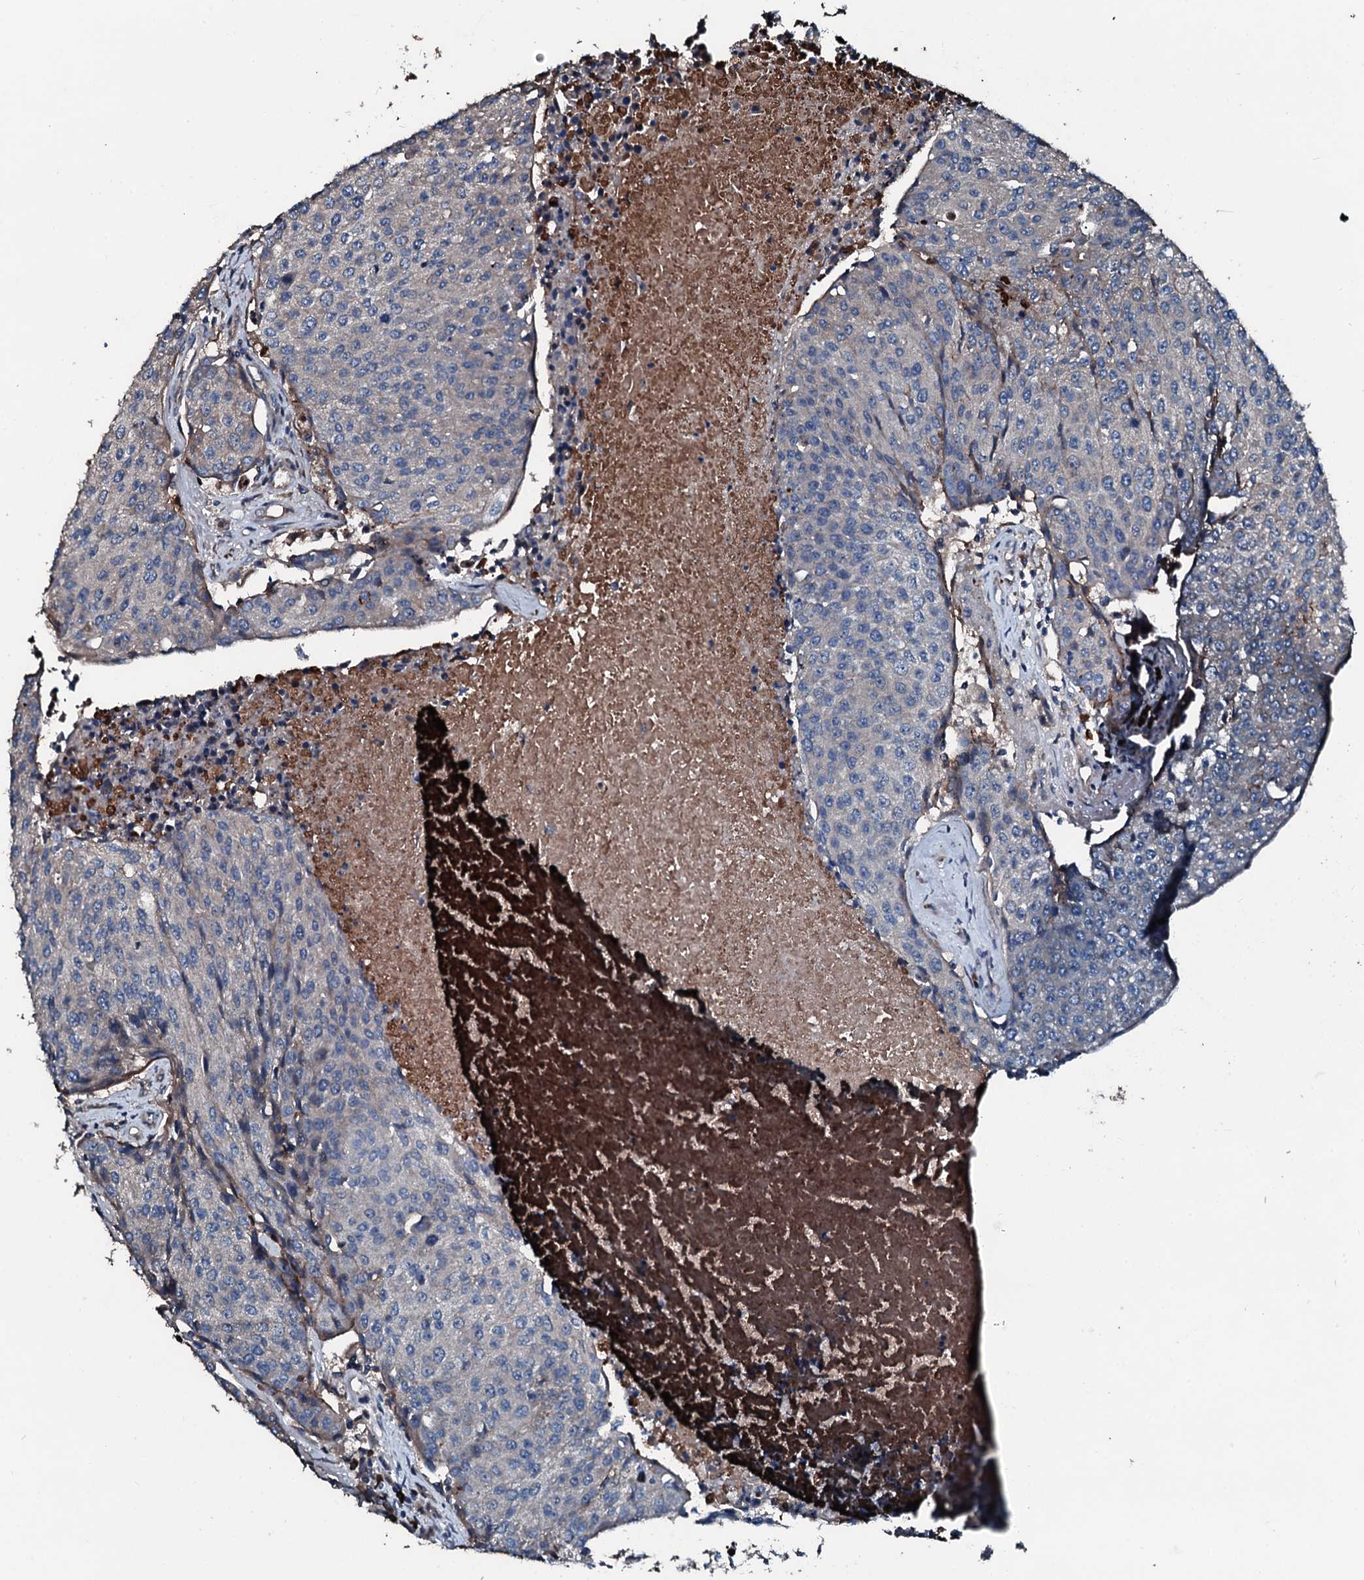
{"staining": {"intensity": "moderate", "quantity": "<25%", "location": "cytoplasmic/membranous"}, "tissue": "urothelial cancer", "cell_type": "Tumor cells", "image_type": "cancer", "snomed": [{"axis": "morphology", "description": "Urothelial carcinoma, High grade"}, {"axis": "topography", "description": "Urinary bladder"}], "caption": "Human urothelial cancer stained with a brown dye demonstrates moderate cytoplasmic/membranous positive positivity in about <25% of tumor cells.", "gene": "AARS1", "patient": {"sex": "female", "age": 85}}